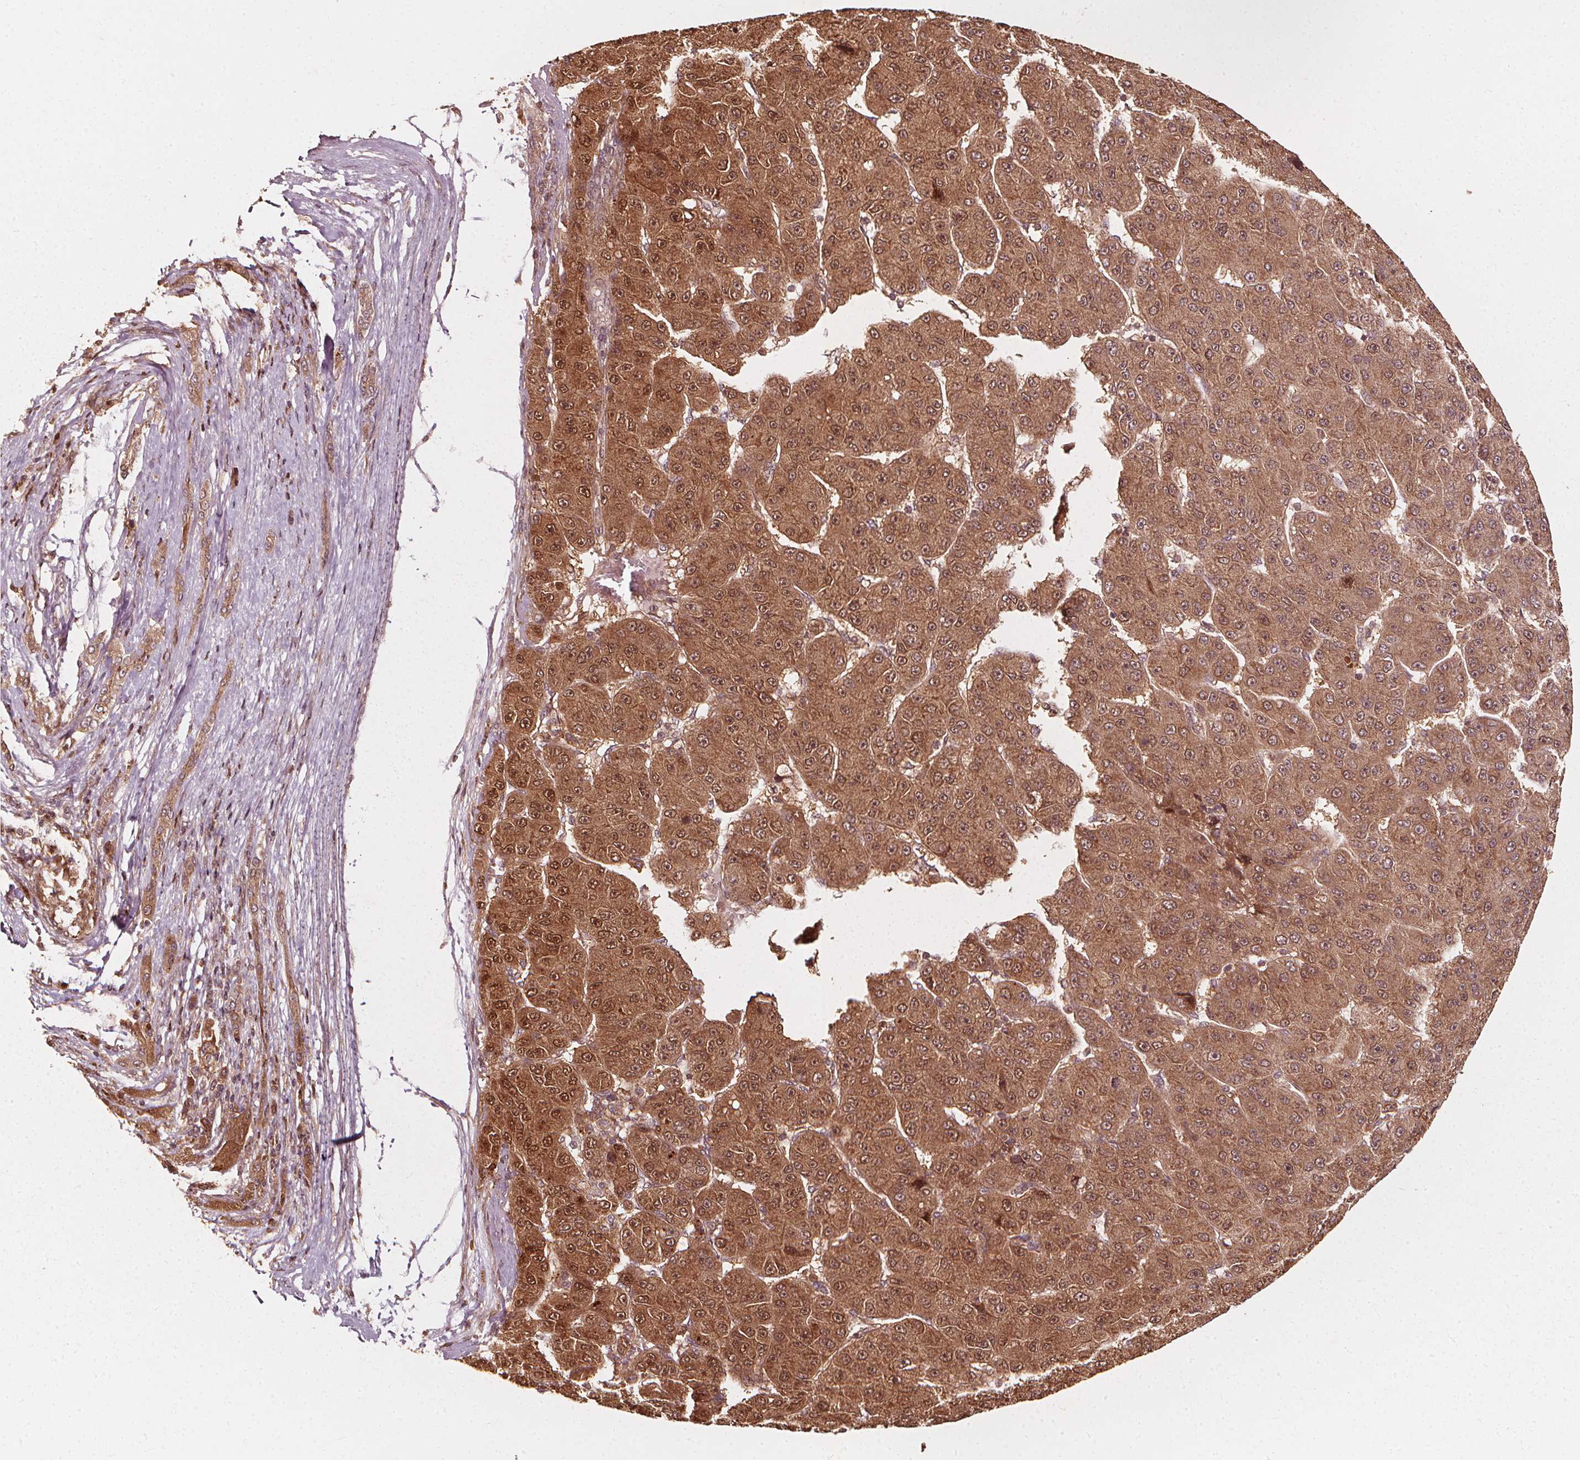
{"staining": {"intensity": "moderate", "quantity": ">75%", "location": "cytoplasmic/membranous,nuclear"}, "tissue": "liver cancer", "cell_type": "Tumor cells", "image_type": "cancer", "snomed": [{"axis": "morphology", "description": "Carcinoma, Hepatocellular, NOS"}, {"axis": "topography", "description": "Liver"}], "caption": "Protein staining of liver cancer tissue shows moderate cytoplasmic/membranous and nuclear expression in about >75% of tumor cells.", "gene": "NPC1", "patient": {"sex": "male", "age": 67}}